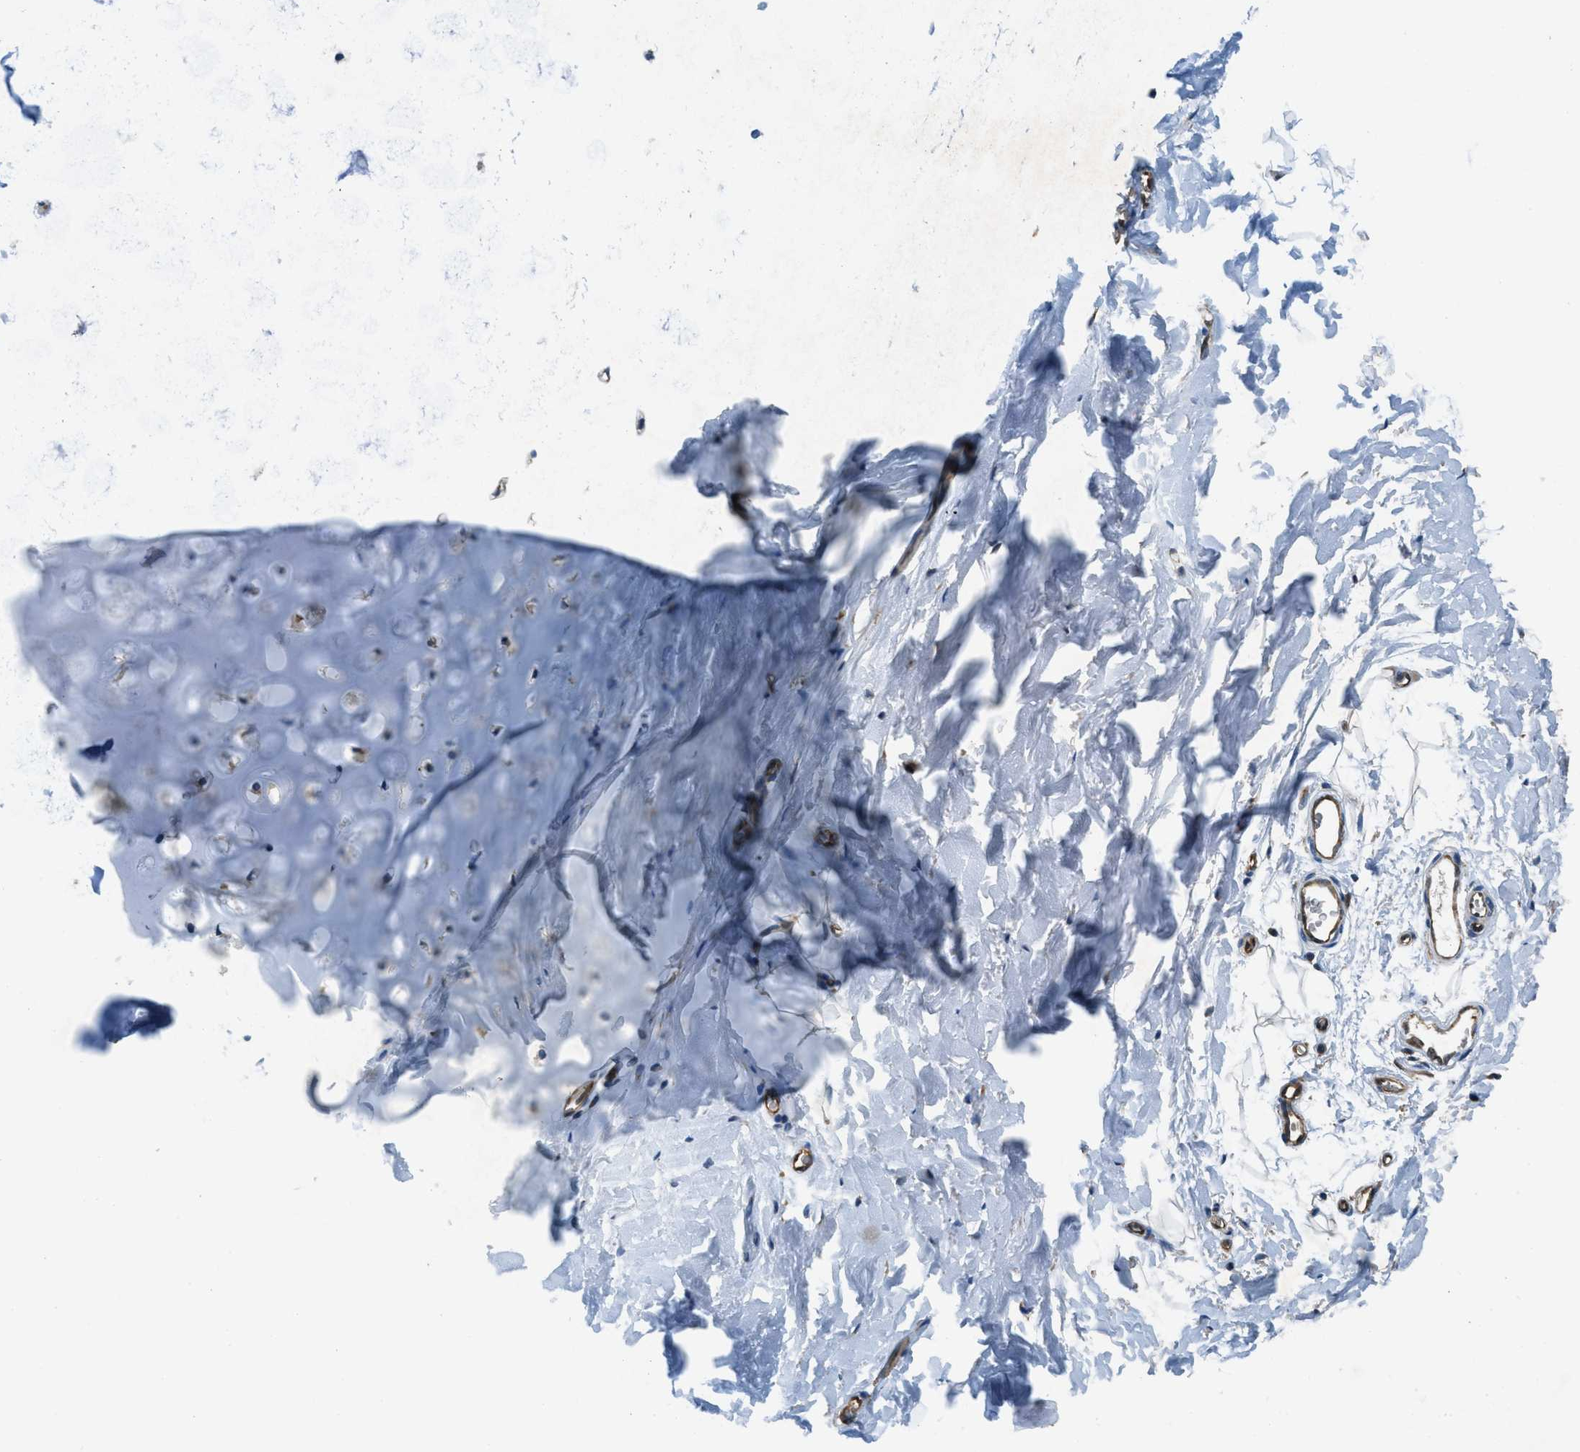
{"staining": {"intensity": "moderate", "quantity": ">75%", "location": "cytoplasmic/membranous"}, "tissue": "adipose tissue", "cell_type": "Adipocytes", "image_type": "normal", "snomed": [{"axis": "morphology", "description": "Normal tissue, NOS"}, {"axis": "topography", "description": "Cartilage tissue"}, {"axis": "topography", "description": "Bronchus"}], "caption": "Human adipose tissue stained with a protein marker reveals moderate staining in adipocytes.", "gene": "GIMAP8", "patient": {"sex": "female", "age": 53}}